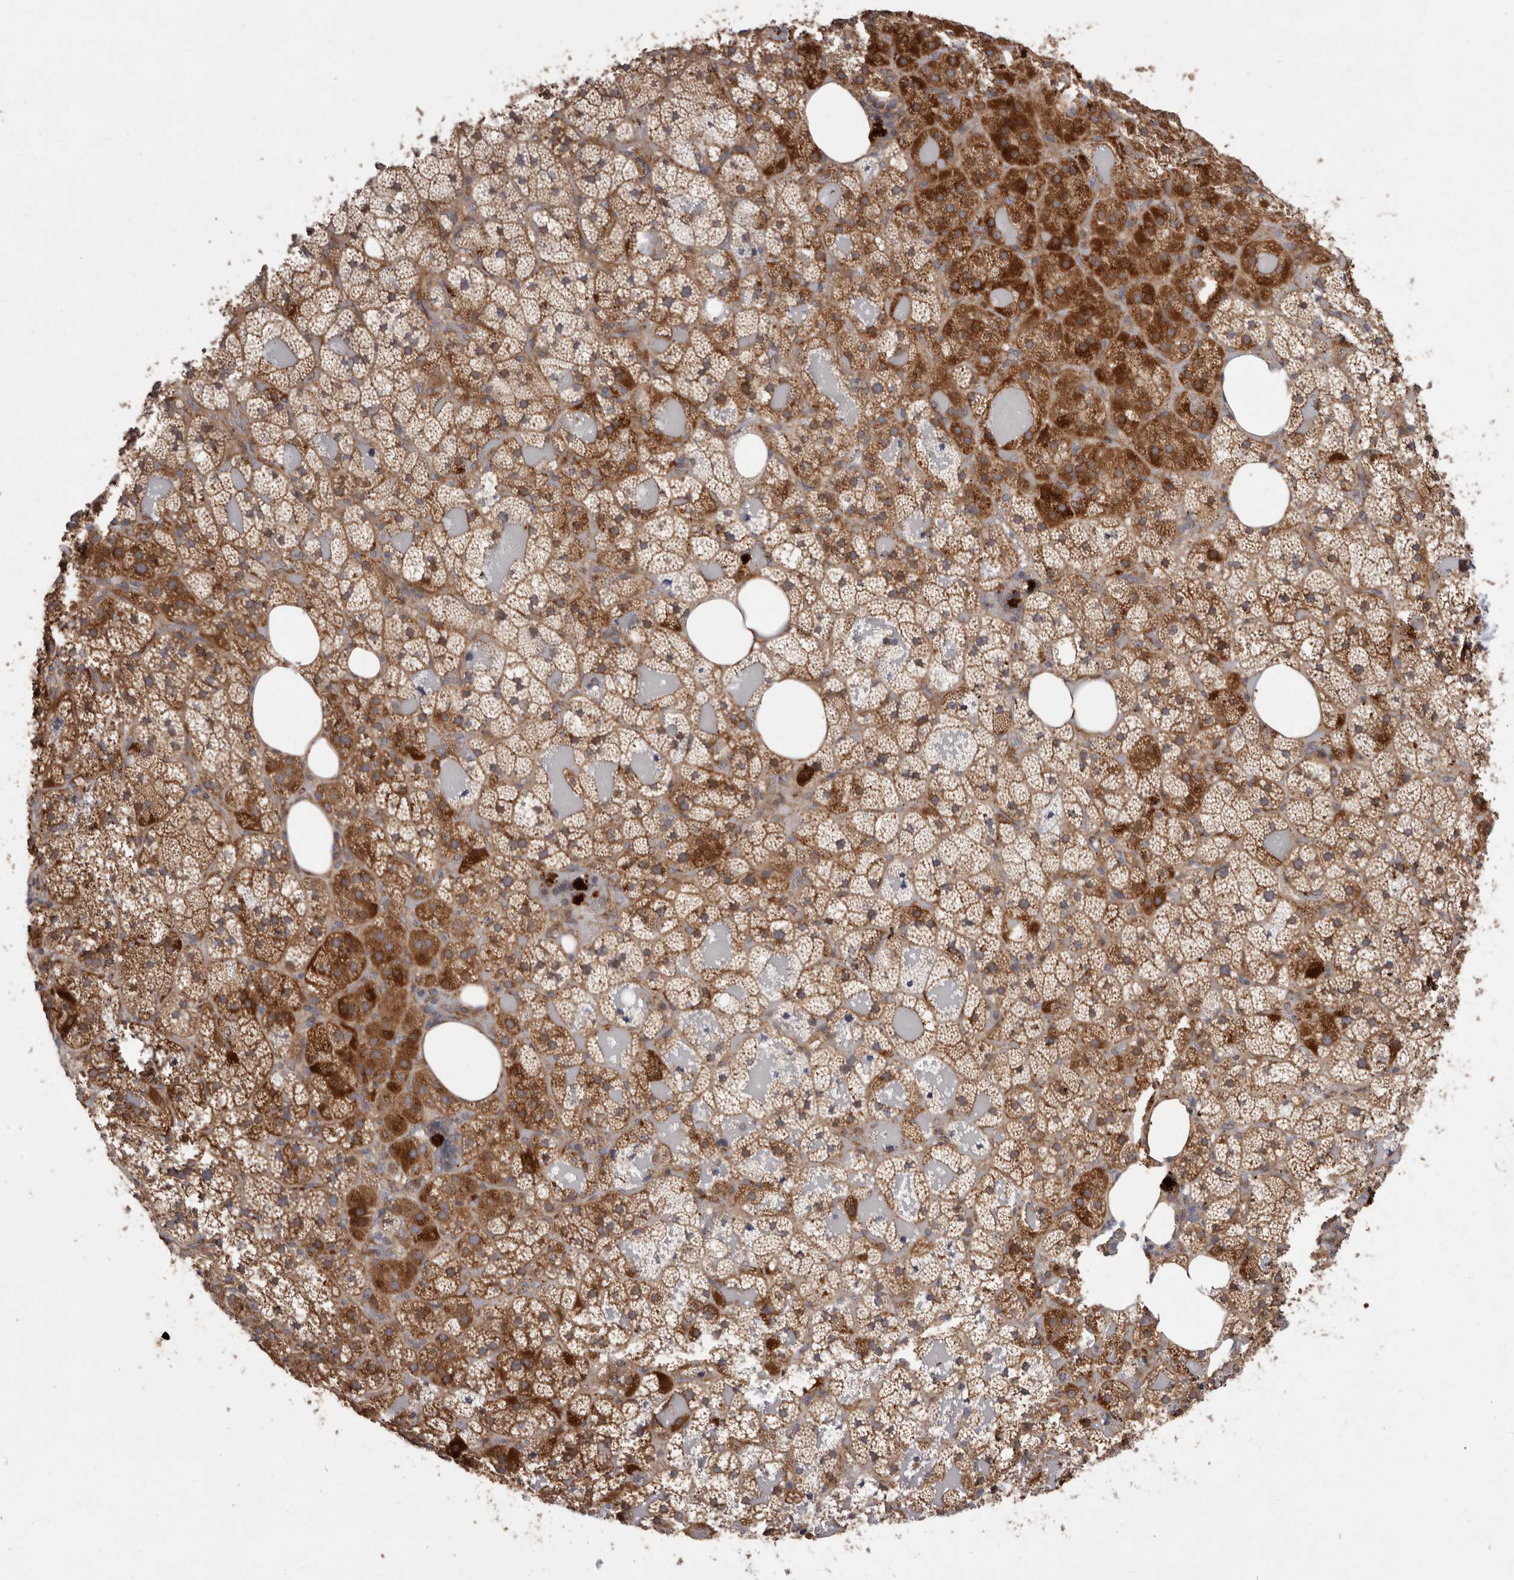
{"staining": {"intensity": "strong", "quantity": ">75%", "location": "cytoplasmic/membranous"}, "tissue": "adrenal gland", "cell_type": "Glandular cells", "image_type": "normal", "snomed": [{"axis": "morphology", "description": "Normal tissue, NOS"}, {"axis": "topography", "description": "Adrenal gland"}], "caption": "Adrenal gland stained with DAB immunohistochemistry (IHC) reveals high levels of strong cytoplasmic/membranous positivity in about >75% of glandular cells. The protein is stained brown, and the nuclei are stained in blue (DAB IHC with brightfield microscopy, high magnification).", "gene": "FLAD1", "patient": {"sex": "female", "age": 59}}